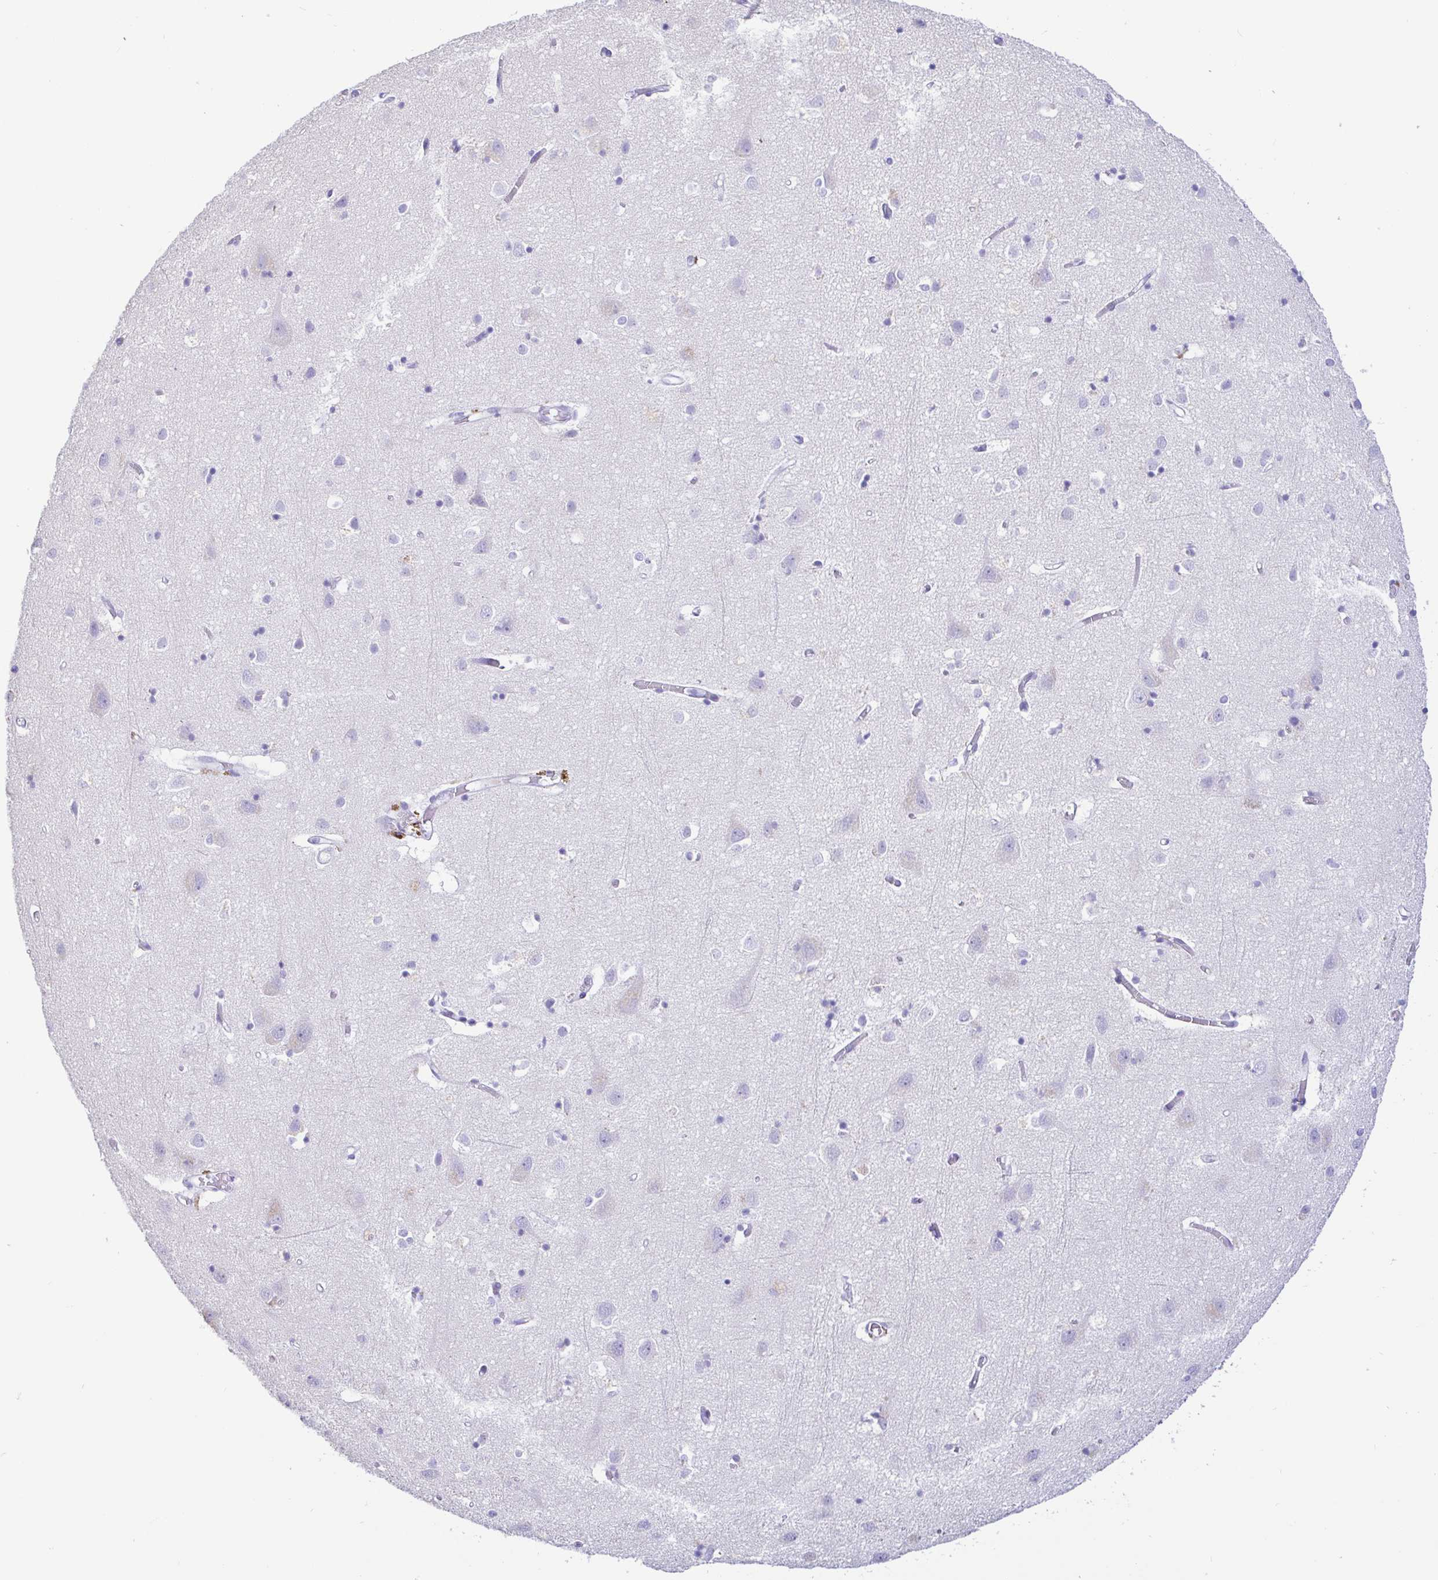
{"staining": {"intensity": "negative", "quantity": "none", "location": "none"}, "tissue": "cerebral cortex", "cell_type": "Endothelial cells", "image_type": "normal", "snomed": [{"axis": "morphology", "description": "Normal tissue, NOS"}, {"axis": "topography", "description": "Cerebral cortex"}], "caption": "This is an IHC micrograph of unremarkable cerebral cortex. There is no staining in endothelial cells.", "gene": "PINLYP", "patient": {"sex": "male", "age": 70}}